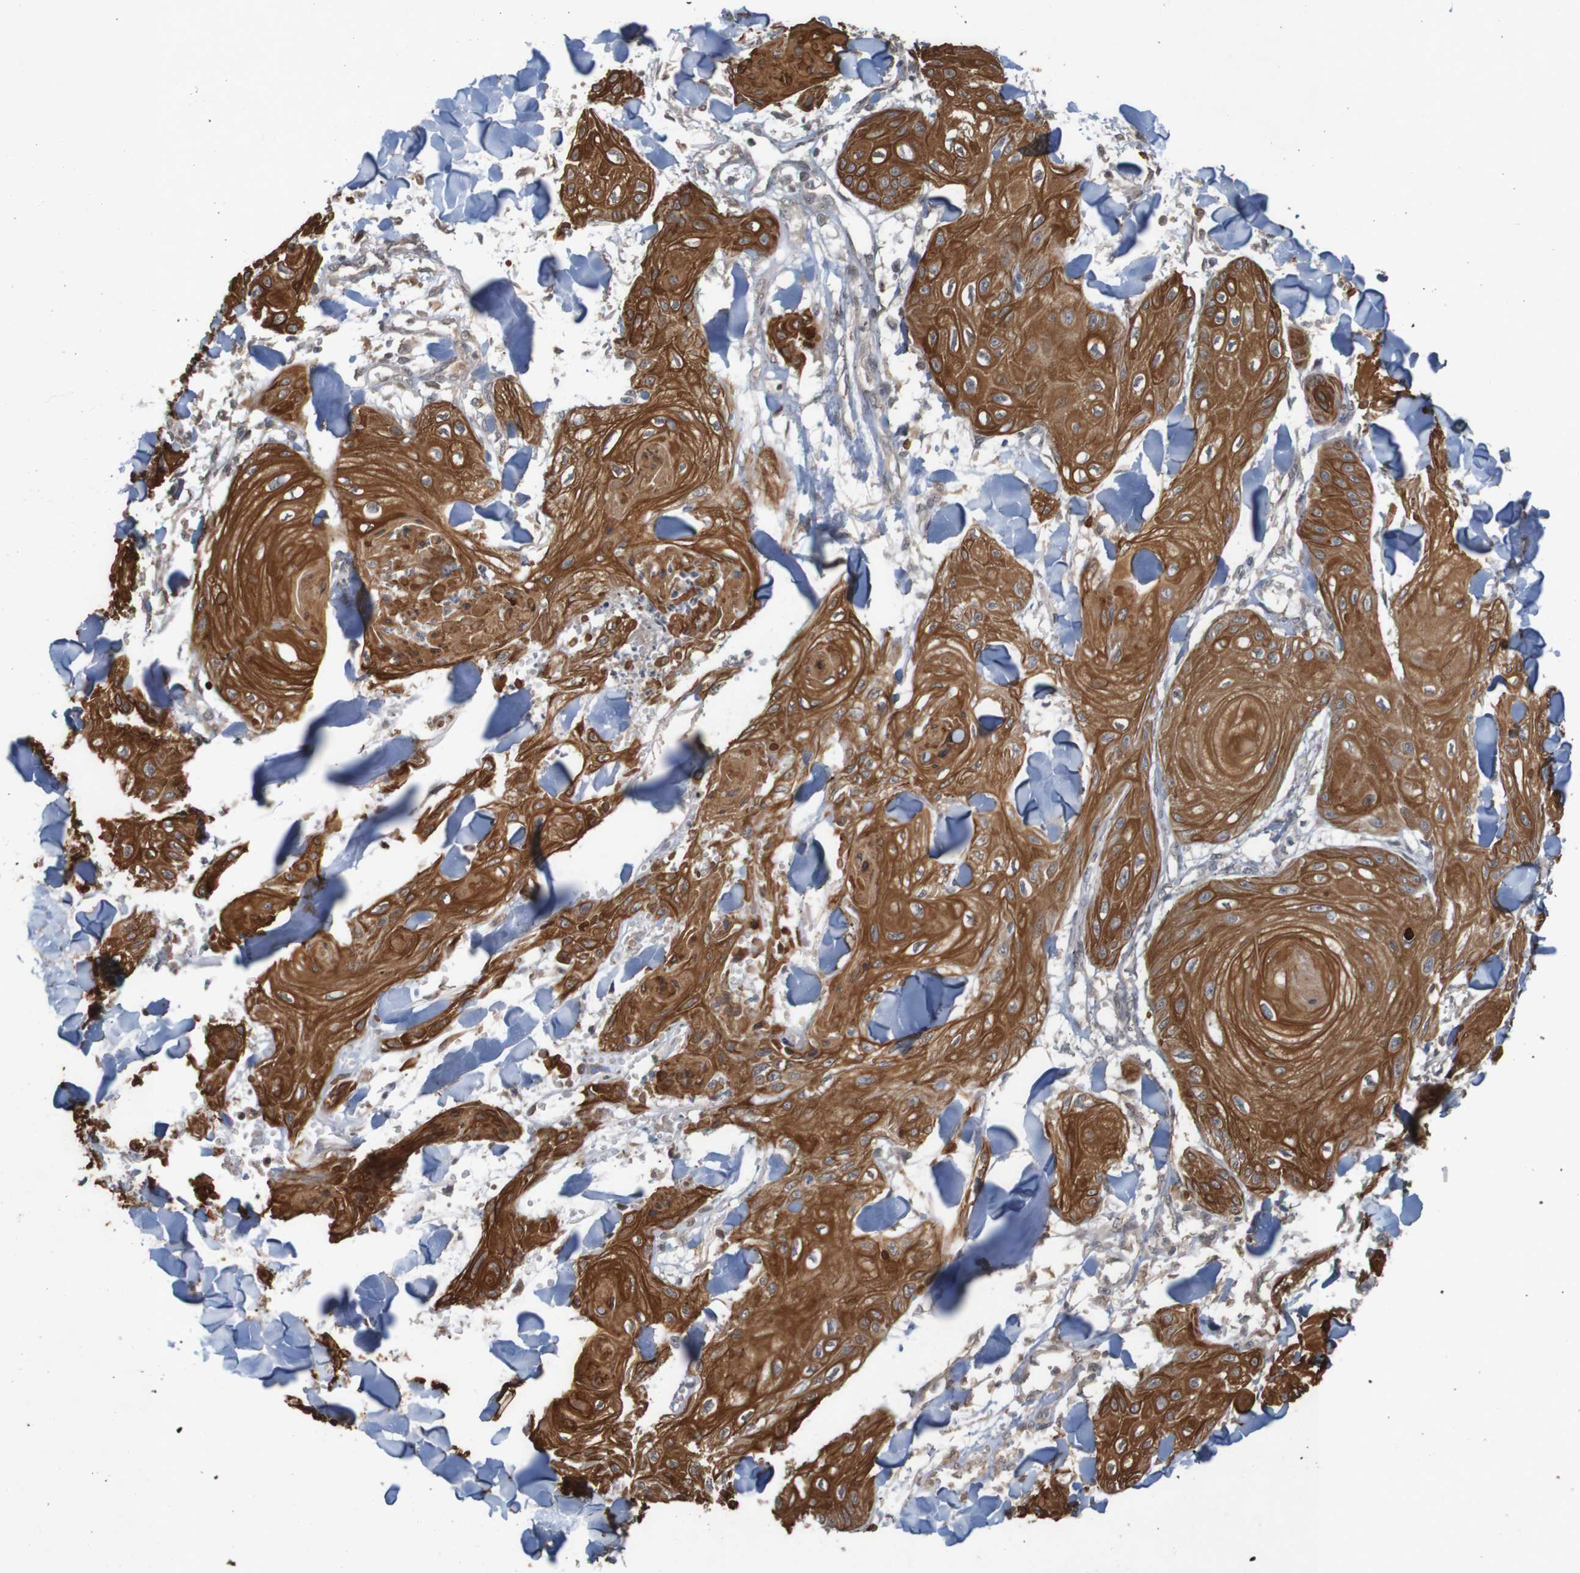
{"staining": {"intensity": "strong", "quantity": ">75%", "location": "cytoplasmic/membranous"}, "tissue": "skin cancer", "cell_type": "Tumor cells", "image_type": "cancer", "snomed": [{"axis": "morphology", "description": "Squamous cell carcinoma, NOS"}, {"axis": "topography", "description": "Skin"}], "caption": "Skin cancer stained for a protein (brown) reveals strong cytoplasmic/membranous positive positivity in approximately >75% of tumor cells.", "gene": "ARHGEF11", "patient": {"sex": "male", "age": 74}}